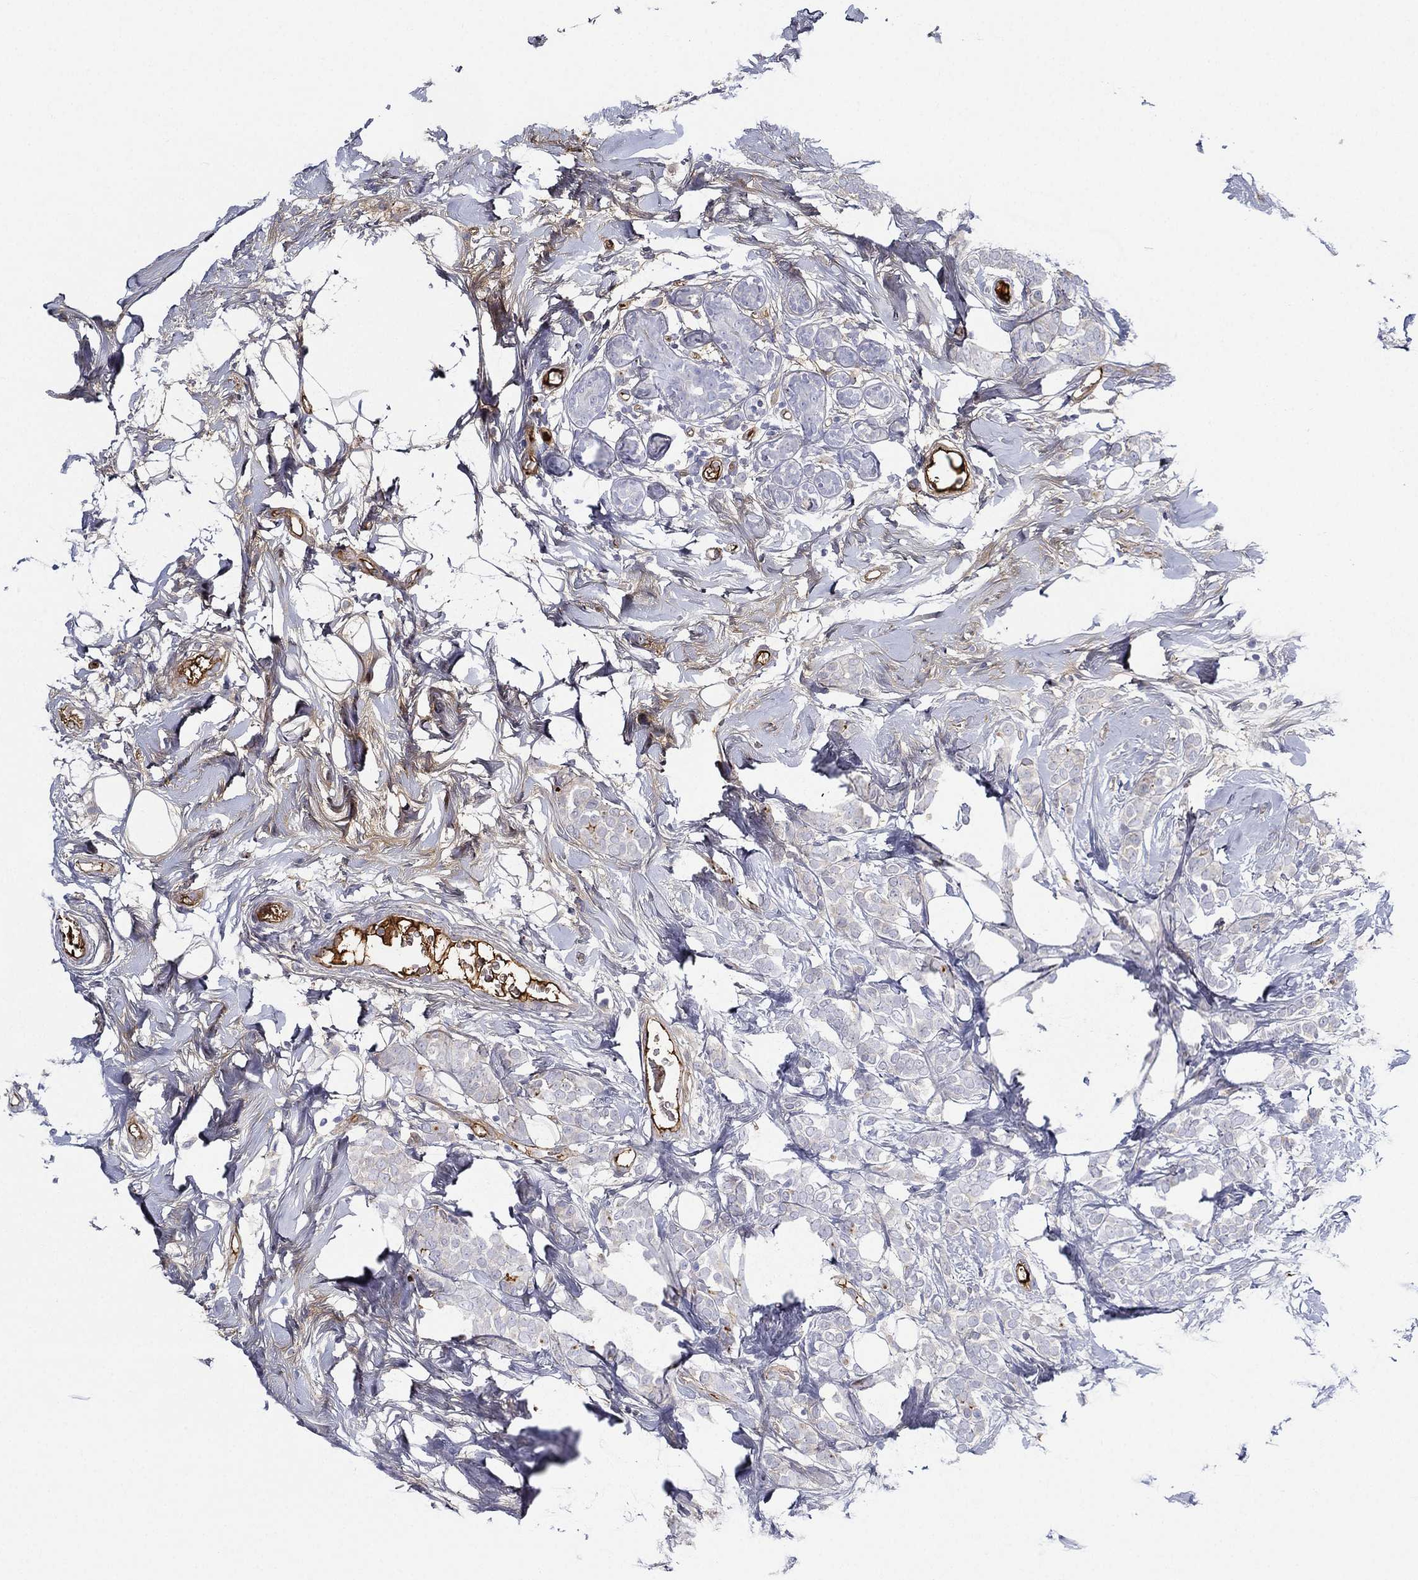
{"staining": {"intensity": "negative", "quantity": "none", "location": "none"}, "tissue": "breast cancer", "cell_type": "Tumor cells", "image_type": "cancer", "snomed": [{"axis": "morphology", "description": "Lobular carcinoma"}, {"axis": "topography", "description": "Breast"}], "caption": "This is a photomicrograph of IHC staining of breast cancer, which shows no staining in tumor cells. The staining is performed using DAB (3,3'-diaminobenzidine) brown chromogen with nuclei counter-stained in using hematoxylin.", "gene": "IFNB1", "patient": {"sex": "female", "age": 49}}